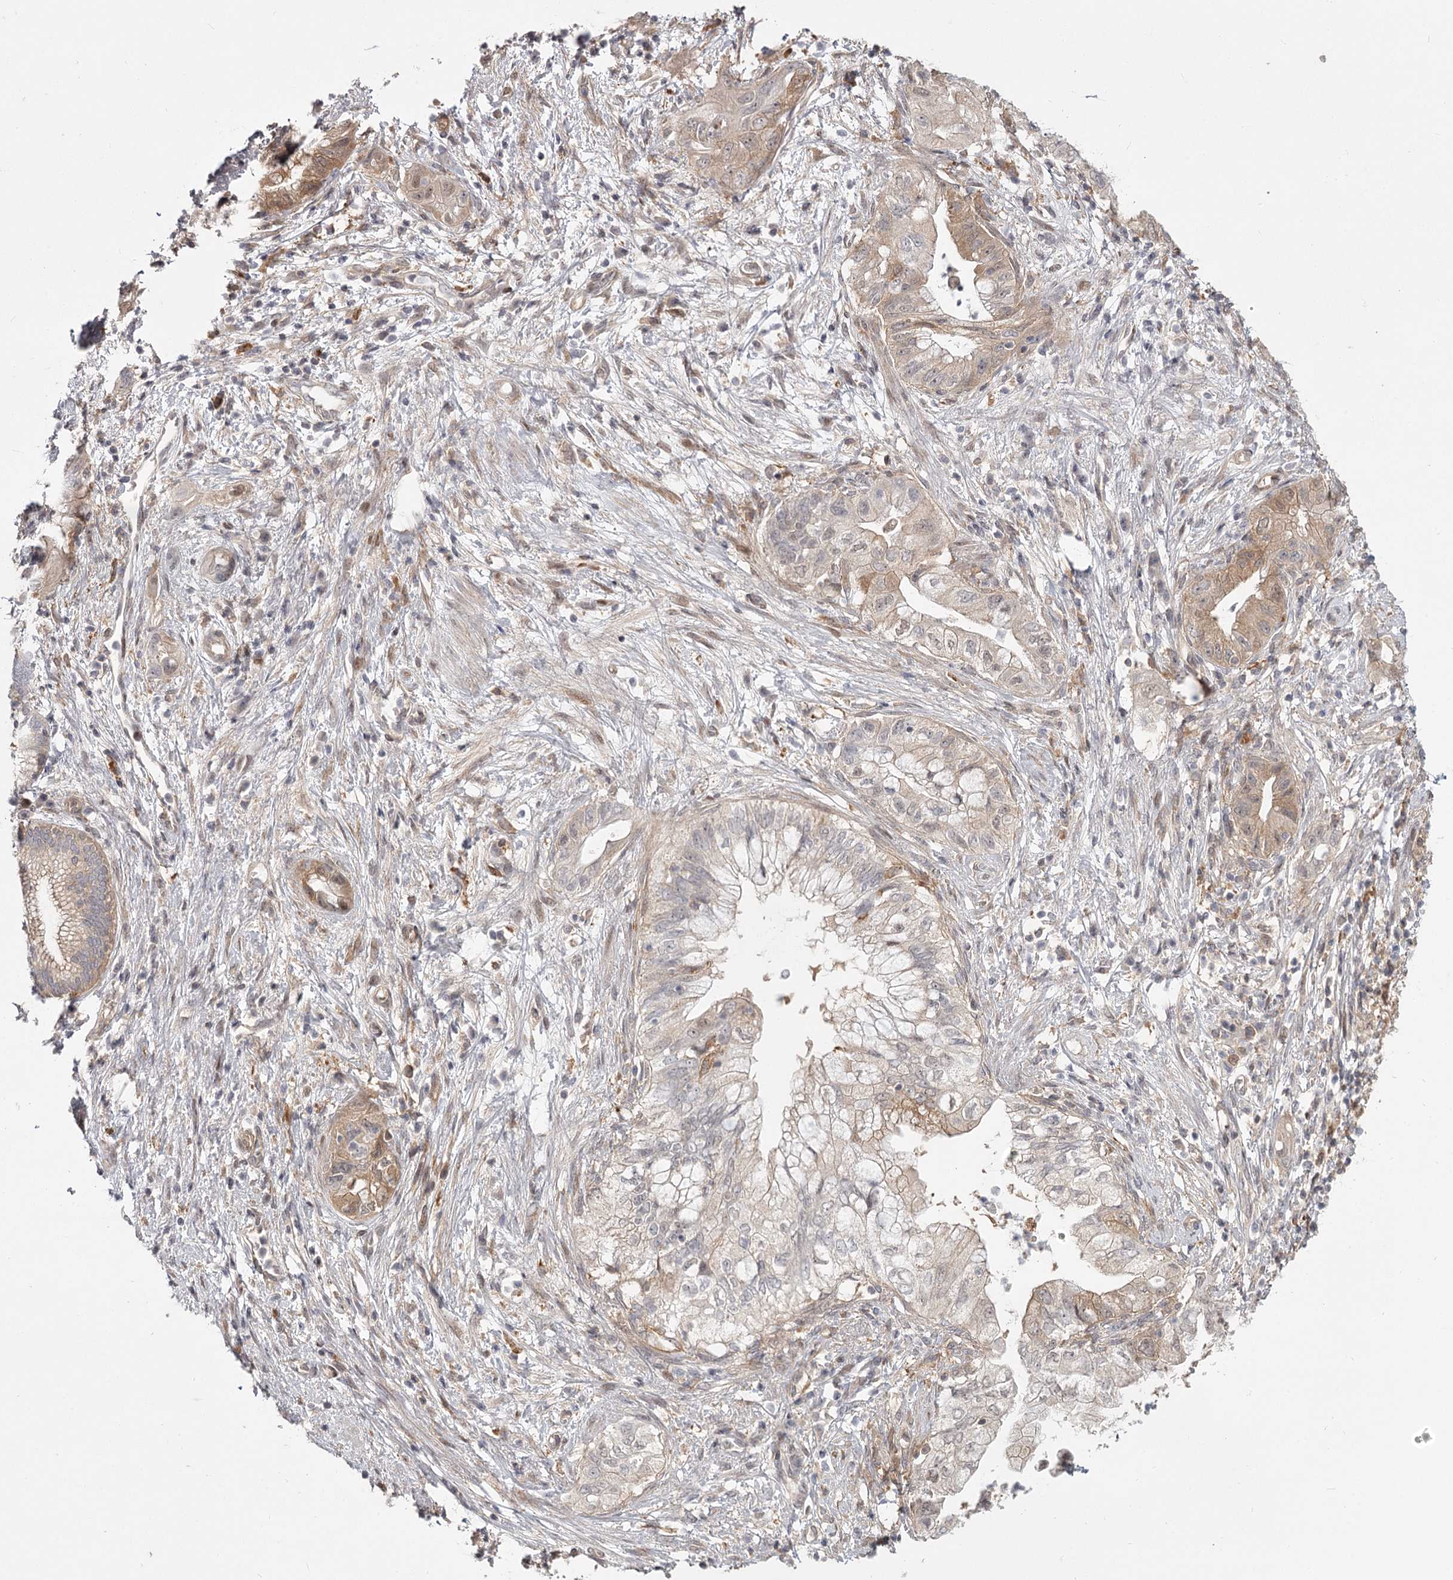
{"staining": {"intensity": "moderate", "quantity": "25%-75%", "location": "cytoplasmic/membranous"}, "tissue": "pancreatic cancer", "cell_type": "Tumor cells", "image_type": "cancer", "snomed": [{"axis": "morphology", "description": "Adenocarcinoma, NOS"}, {"axis": "topography", "description": "Pancreas"}], "caption": "Protein analysis of adenocarcinoma (pancreatic) tissue exhibits moderate cytoplasmic/membranous staining in about 25%-75% of tumor cells.", "gene": "CCNG2", "patient": {"sex": "female", "age": 73}}